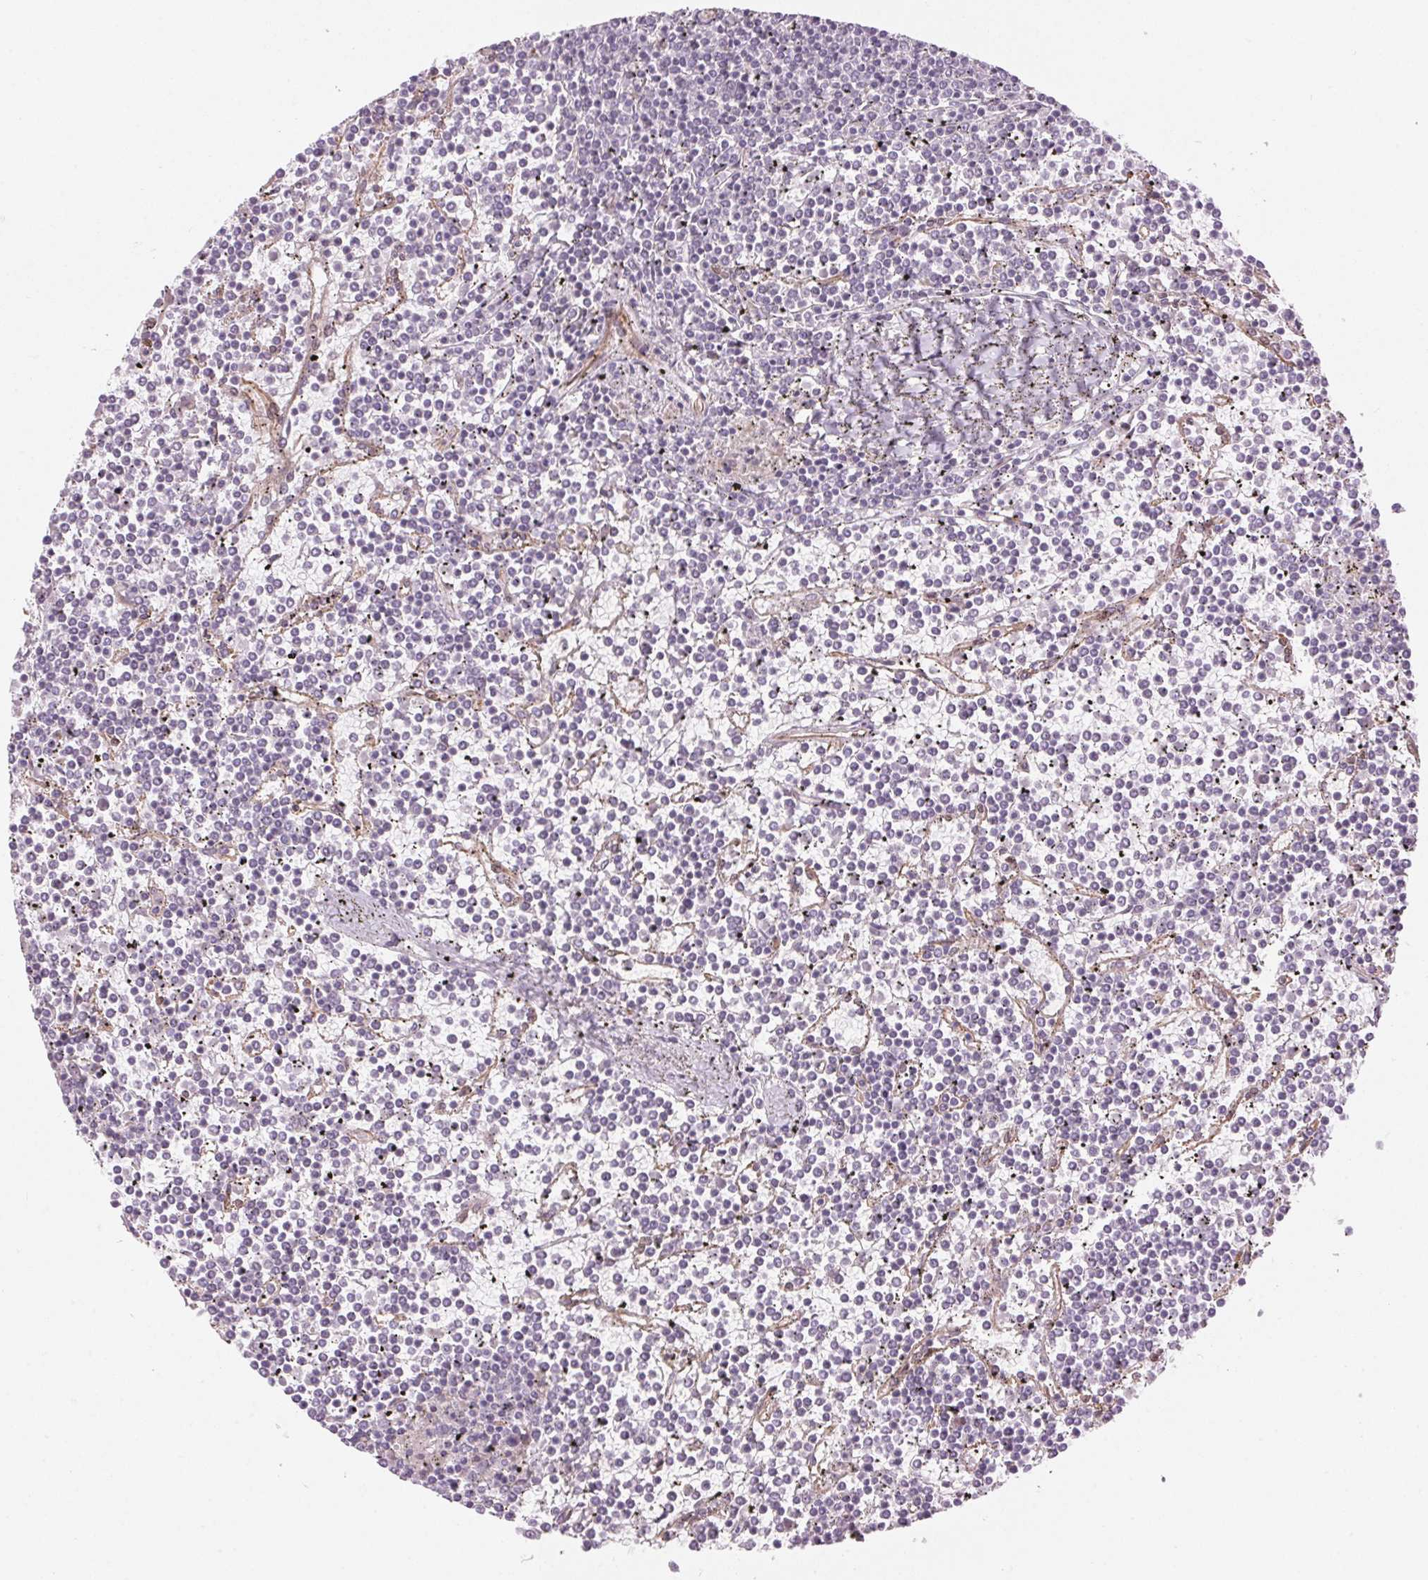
{"staining": {"intensity": "negative", "quantity": "none", "location": "none"}, "tissue": "lymphoma", "cell_type": "Tumor cells", "image_type": "cancer", "snomed": [{"axis": "morphology", "description": "Malignant lymphoma, non-Hodgkin's type, Low grade"}, {"axis": "topography", "description": "Spleen"}], "caption": "This micrograph is of low-grade malignant lymphoma, non-Hodgkin's type stained with immunohistochemistry (IHC) to label a protein in brown with the nuclei are counter-stained blue. There is no staining in tumor cells.", "gene": "CLPS", "patient": {"sex": "female", "age": 19}}